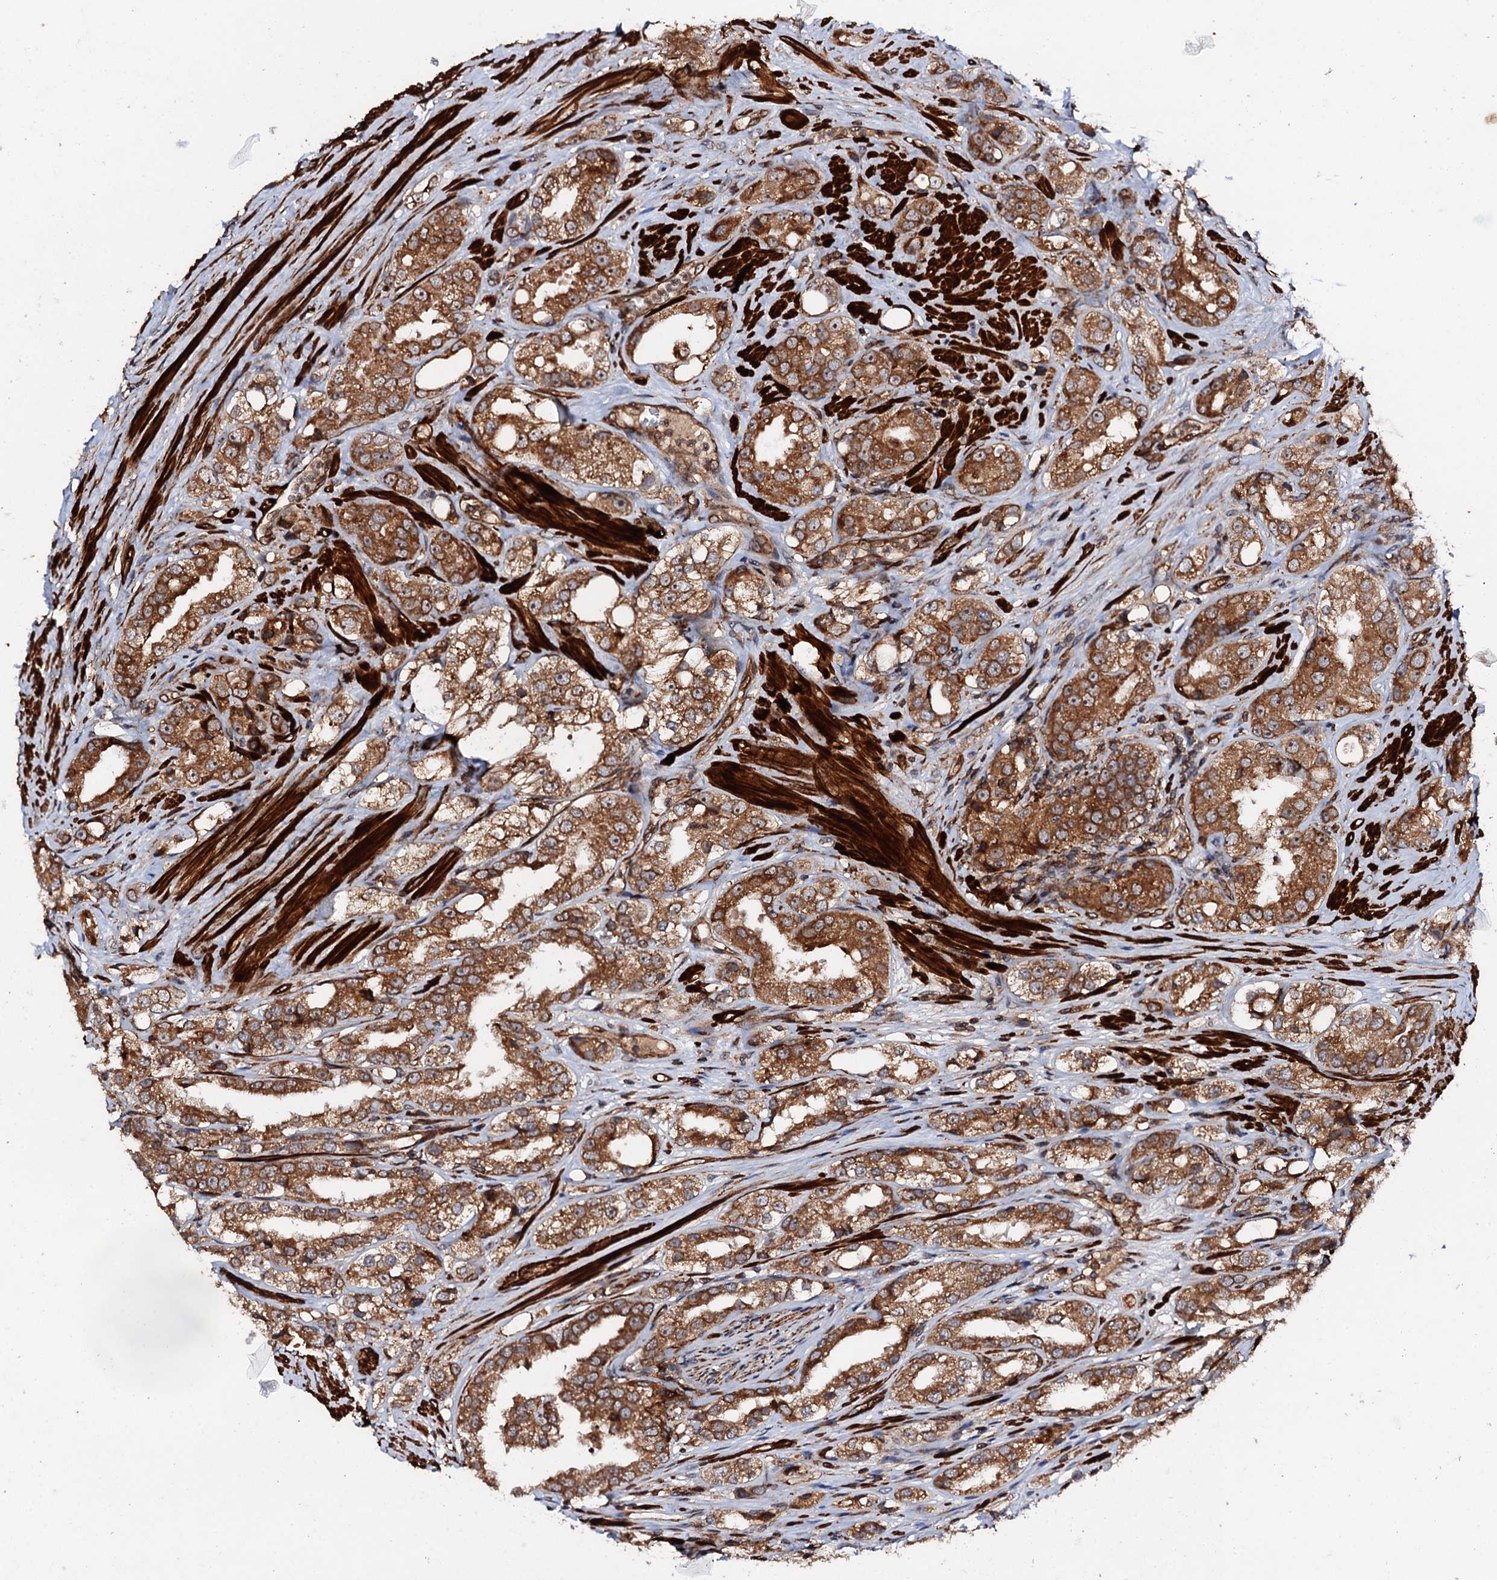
{"staining": {"intensity": "moderate", "quantity": ">75%", "location": "cytoplasmic/membranous"}, "tissue": "prostate cancer", "cell_type": "Tumor cells", "image_type": "cancer", "snomed": [{"axis": "morphology", "description": "Adenocarcinoma, NOS"}, {"axis": "topography", "description": "Prostate"}], "caption": "IHC histopathology image of neoplastic tissue: human prostate cancer stained using IHC displays medium levels of moderate protein expression localized specifically in the cytoplasmic/membranous of tumor cells, appearing as a cytoplasmic/membranous brown color.", "gene": "BORA", "patient": {"sex": "male", "age": 79}}